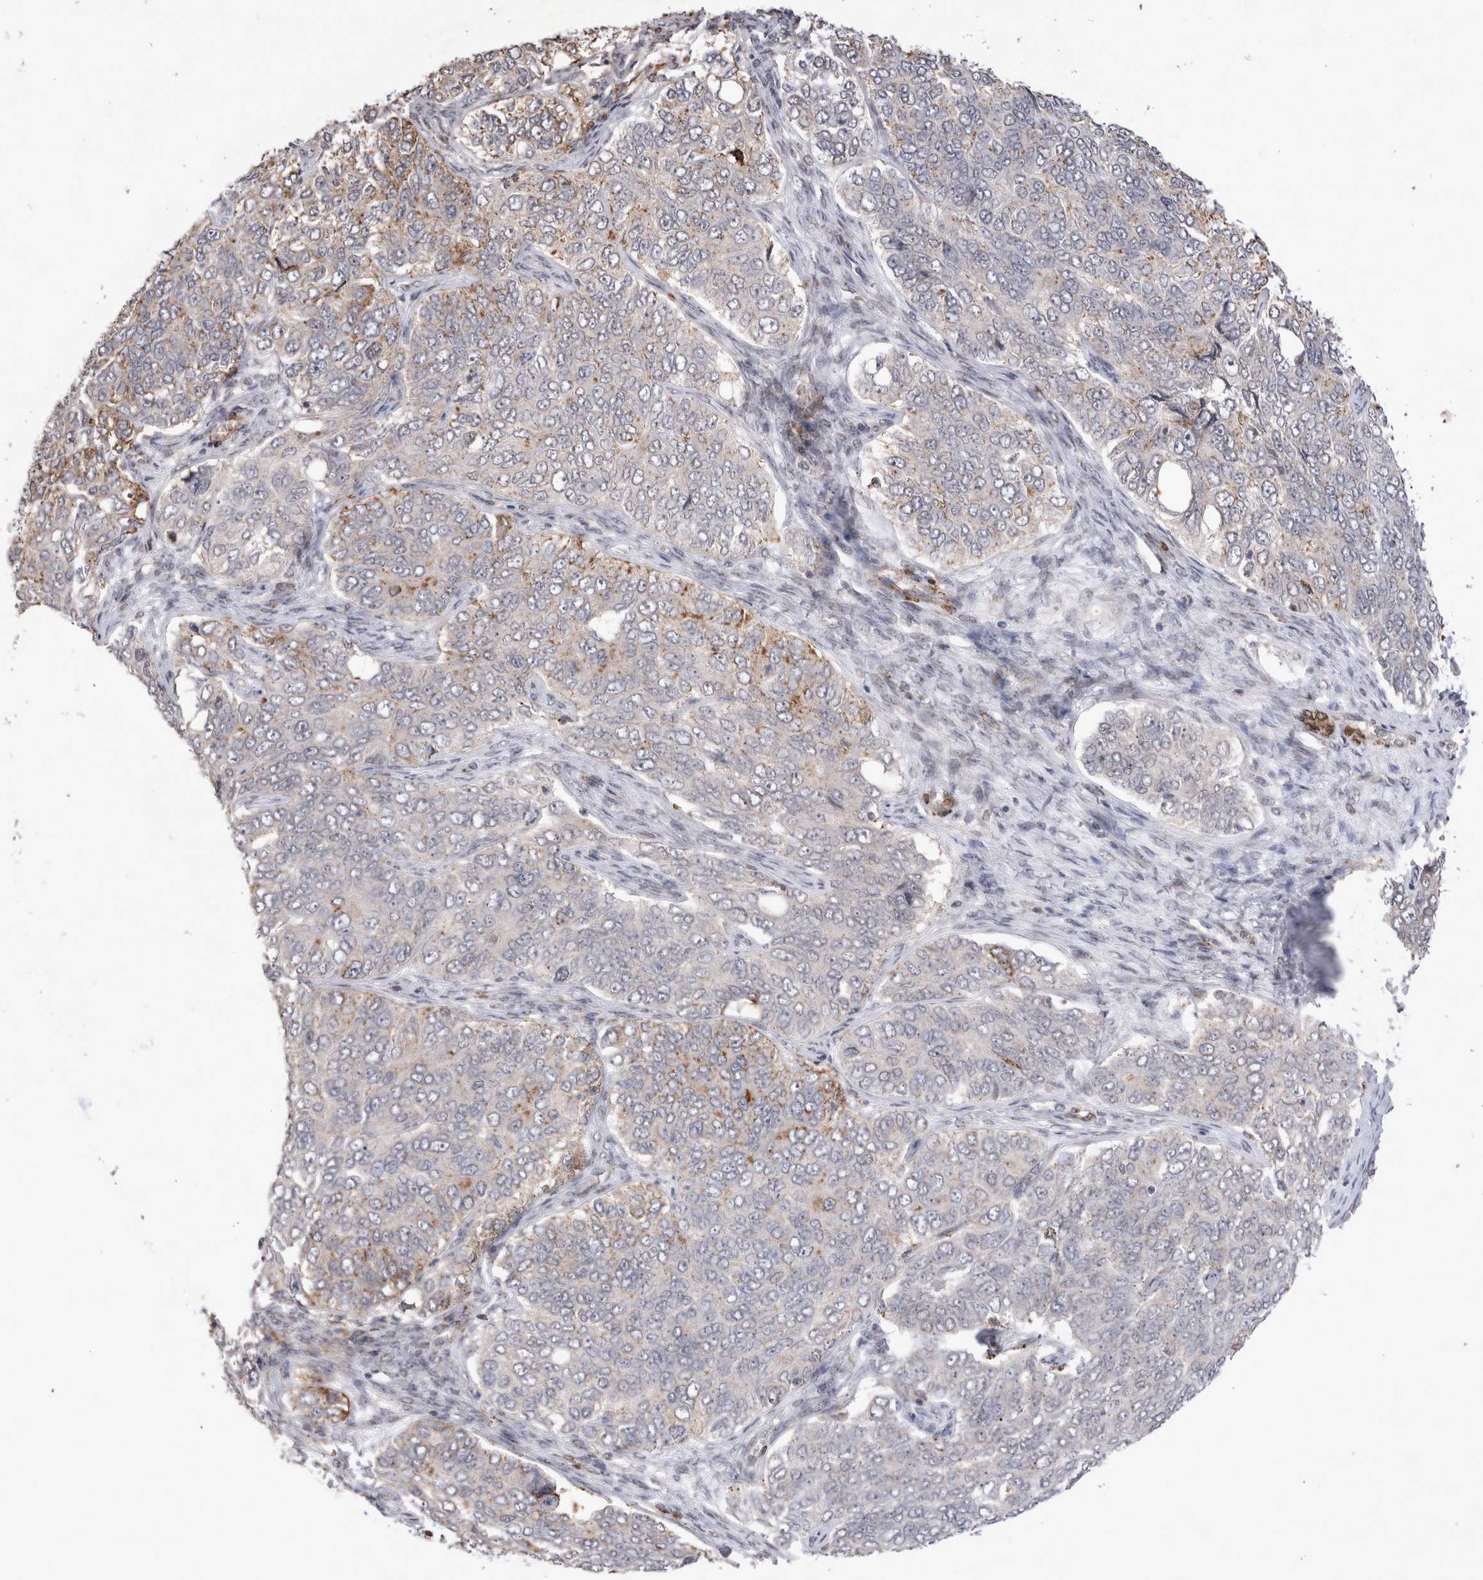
{"staining": {"intensity": "moderate", "quantity": "<25%", "location": "cytoplasmic/membranous"}, "tissue": "ovarian cancer", "cell_type": "Tumor cells", "image_type": "cancer", "snomed": [{"axis": "morphology", "description": "Carcinoma, endometroid"}, {"axis": "topography", "description": "Ovary"}], "caption": "Immunohistochemical staining of ovarian endometroid carcinoma reveals moderate cytoplasmic/membranous protein positivity in approximately <25% of tumor cells. The staining was performed using DAB to visualize the protein expression in brown, while the nuclei were stained in blue with hematoxylin (Magnification: 20x).", "gene": "STK11", "patient": {"sex": "female", "age": 51}}